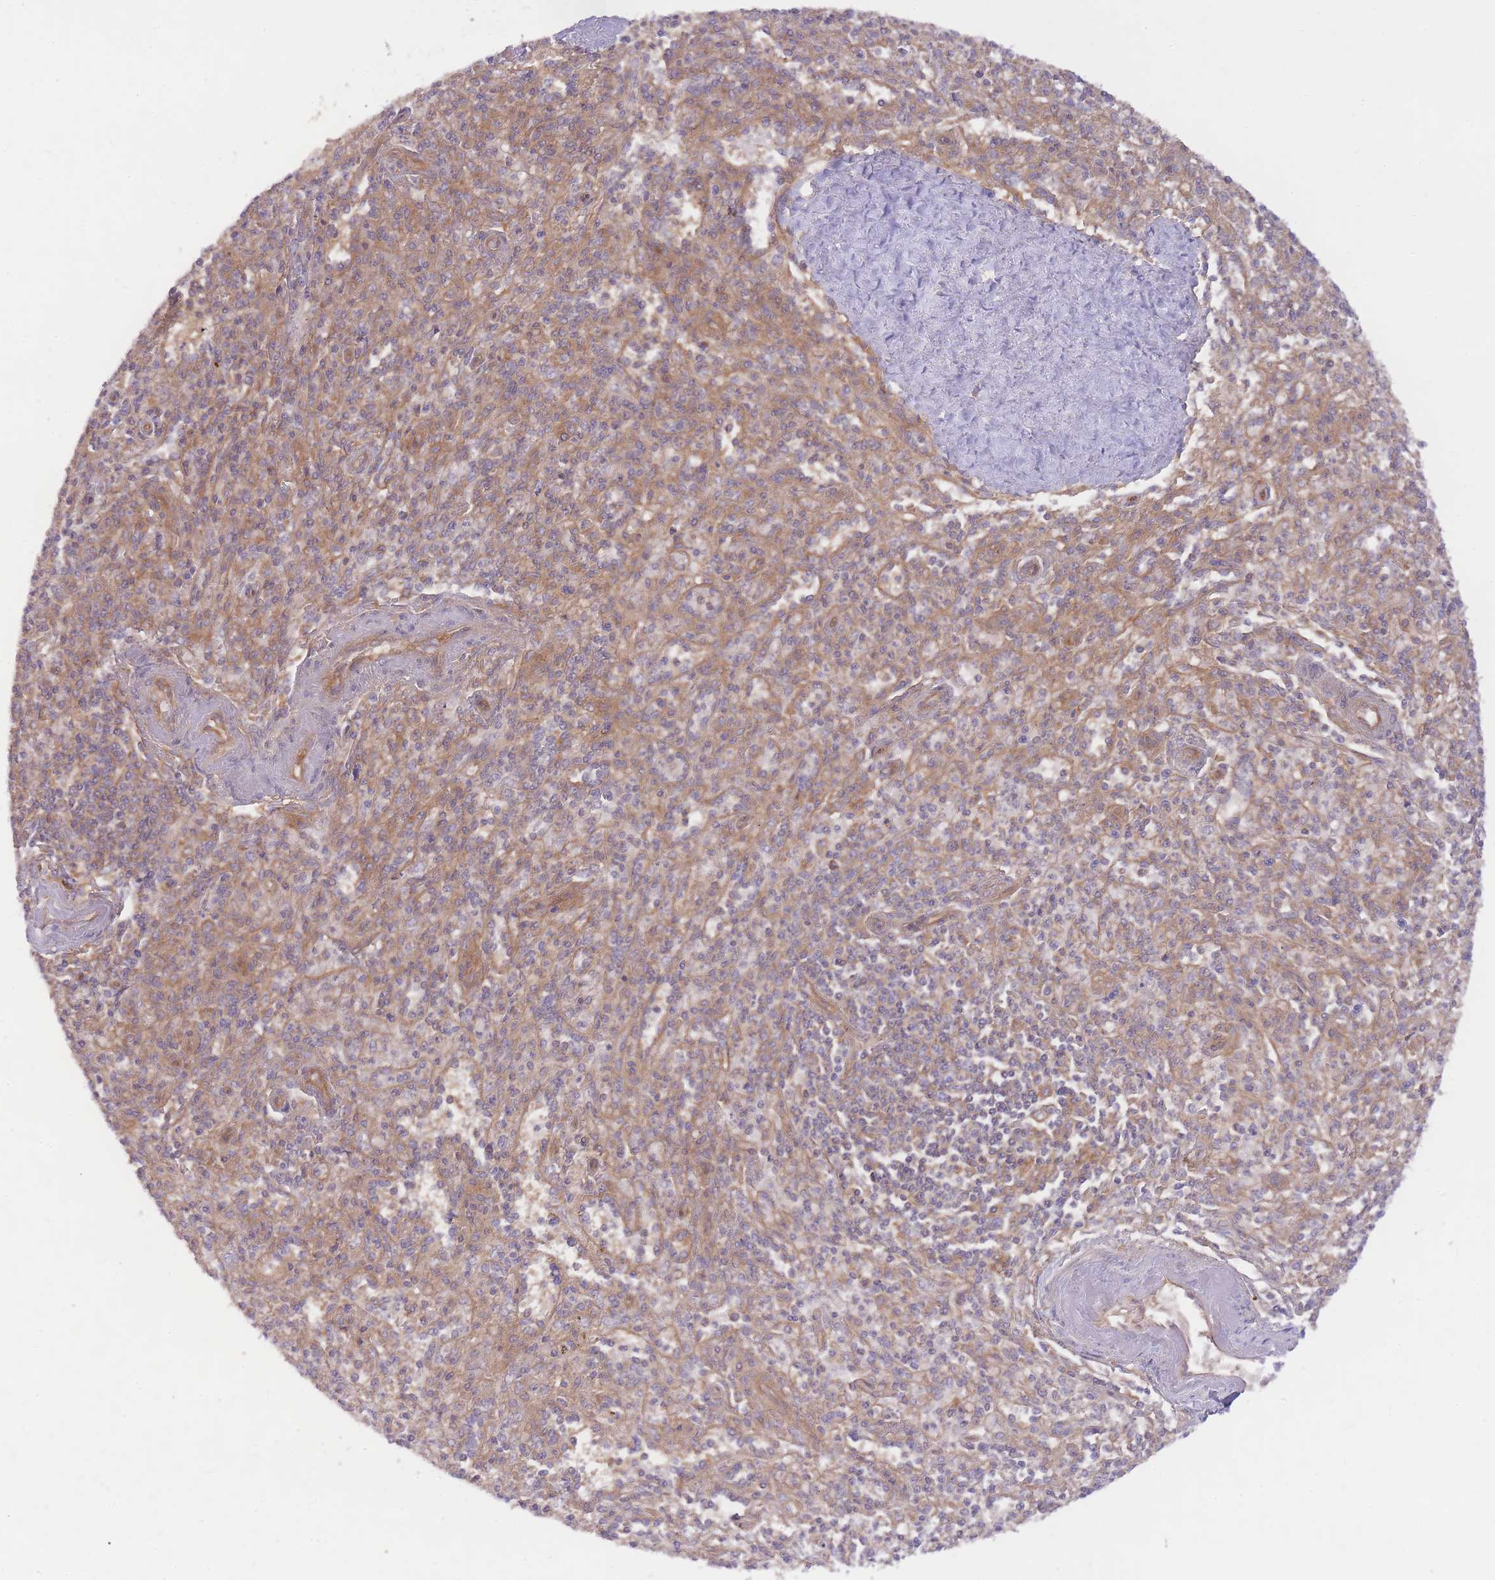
{"staining": {"intensity": "moderate", "quantity": "25%-75%", "location": "cytoplasmic/membranous"}, "tissue": "spleen", "cell_type": "Cells in red pulp", "image_type": "normal", "snomed": [{"axis": "morphology", "description": "Normal tissue, NOS"}, {"axis": "topography", "description": "Spleen"}], "caption": "A micrograph showing moderate cytoplasmic/membranous positivity in approximately 25%-75% of cells in red pulp in unremarkable spleen, as visualized by brown immunohistochemical staining.", "gene": "PREP", "patient": {"sex": "female", "age": 70}}